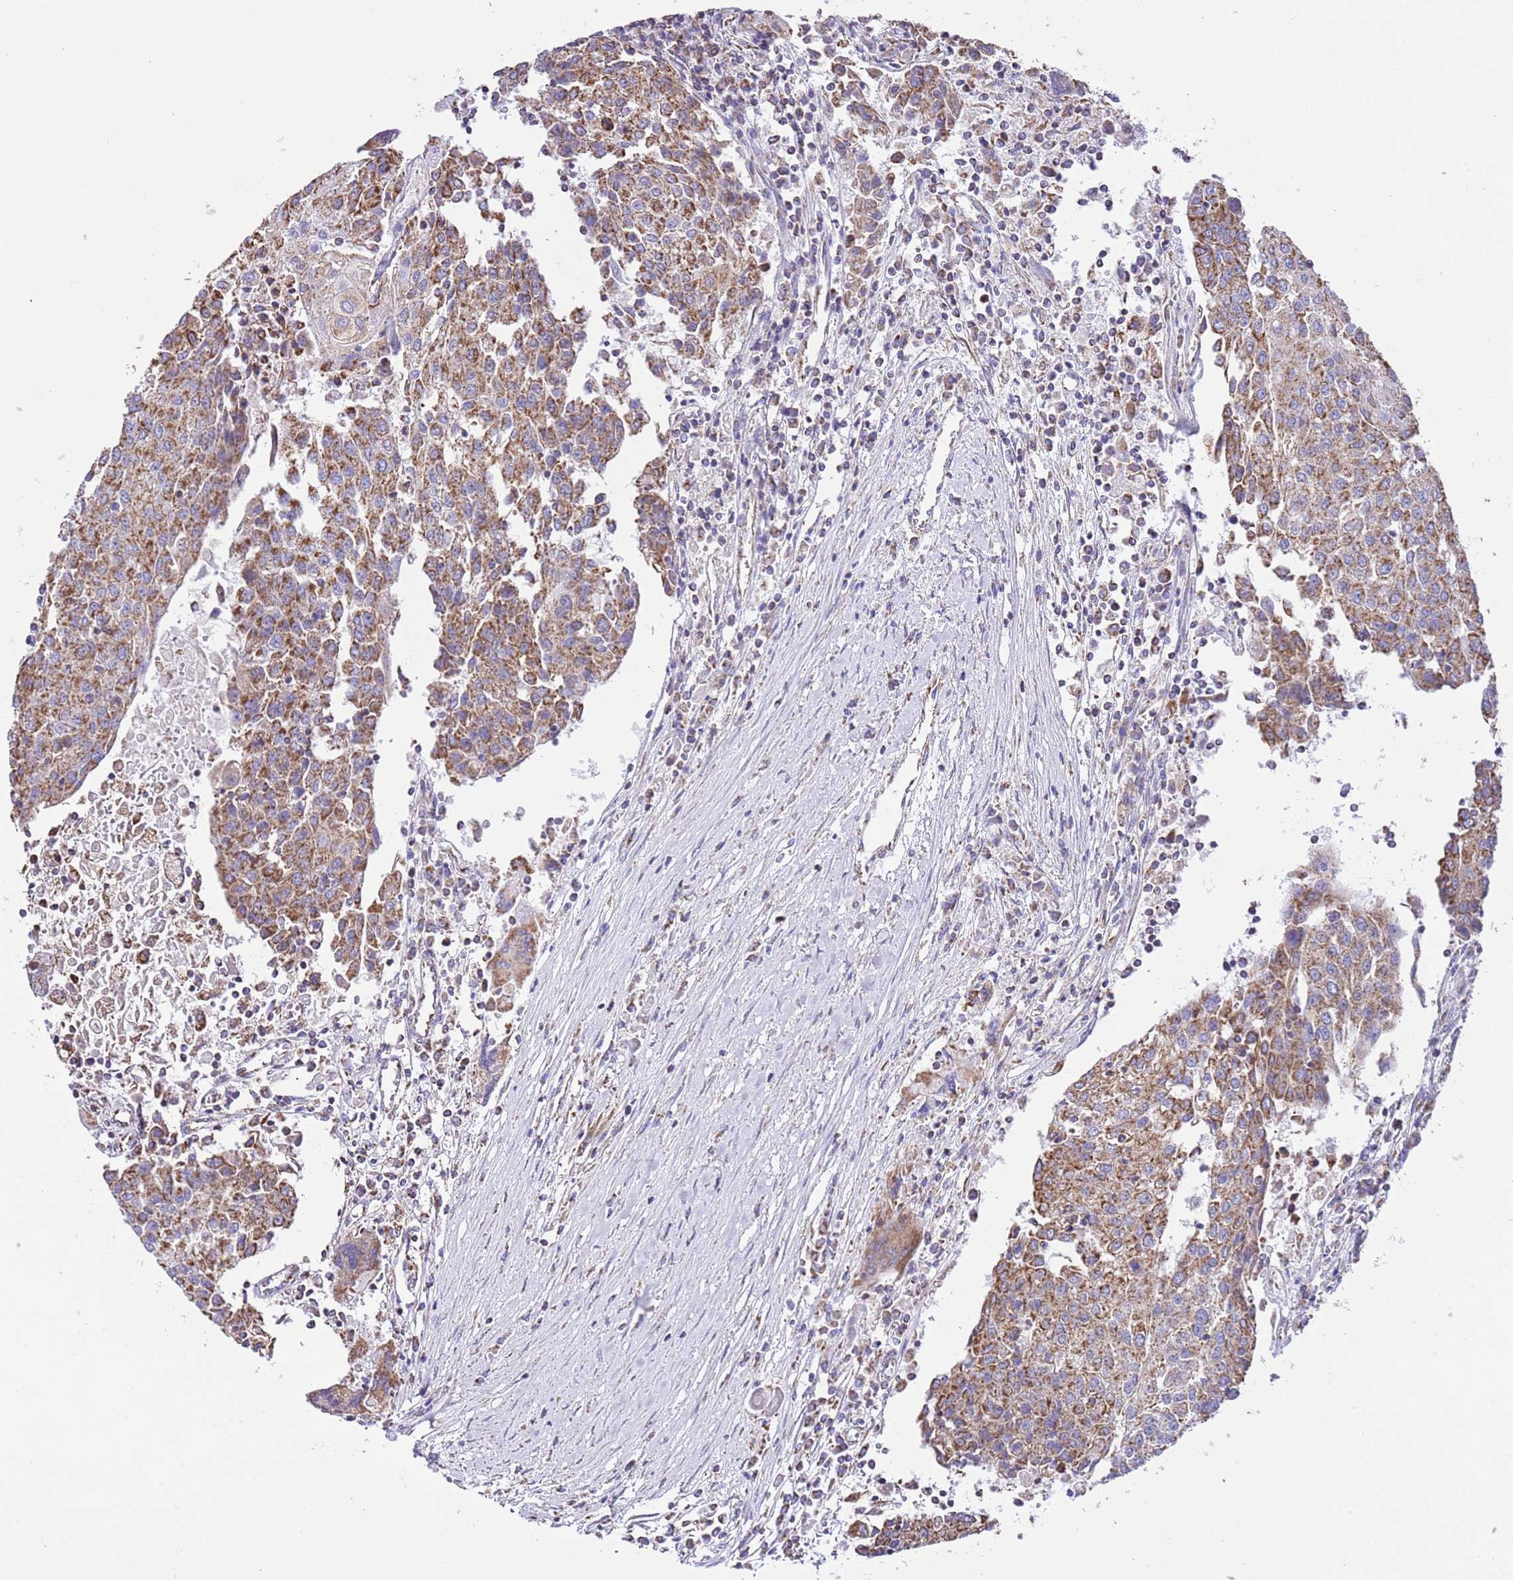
{"staining": {"intensity": "moderate", "quantity": ">75%", "location": "cytoplasmic/membranous"}, "tissue": "urothelial cancer", "cell_type": "Tumor cells", "image_type": "cancer", "snomed": [{"axis": "morphology", "description": "Urothelial carcinoma, High grade"}, {"axis": "topography", "description": "Urinary bladder"}], "caption": "DAB immunohistochemical staining of urothelial carcinoma (high-grade) exhibits moderate cytoplasmic/membranous protein positivity in about >75% of tumor cells.", "gene": "TEKTIP1", "patient": {"sex": "female", "age": 85}}